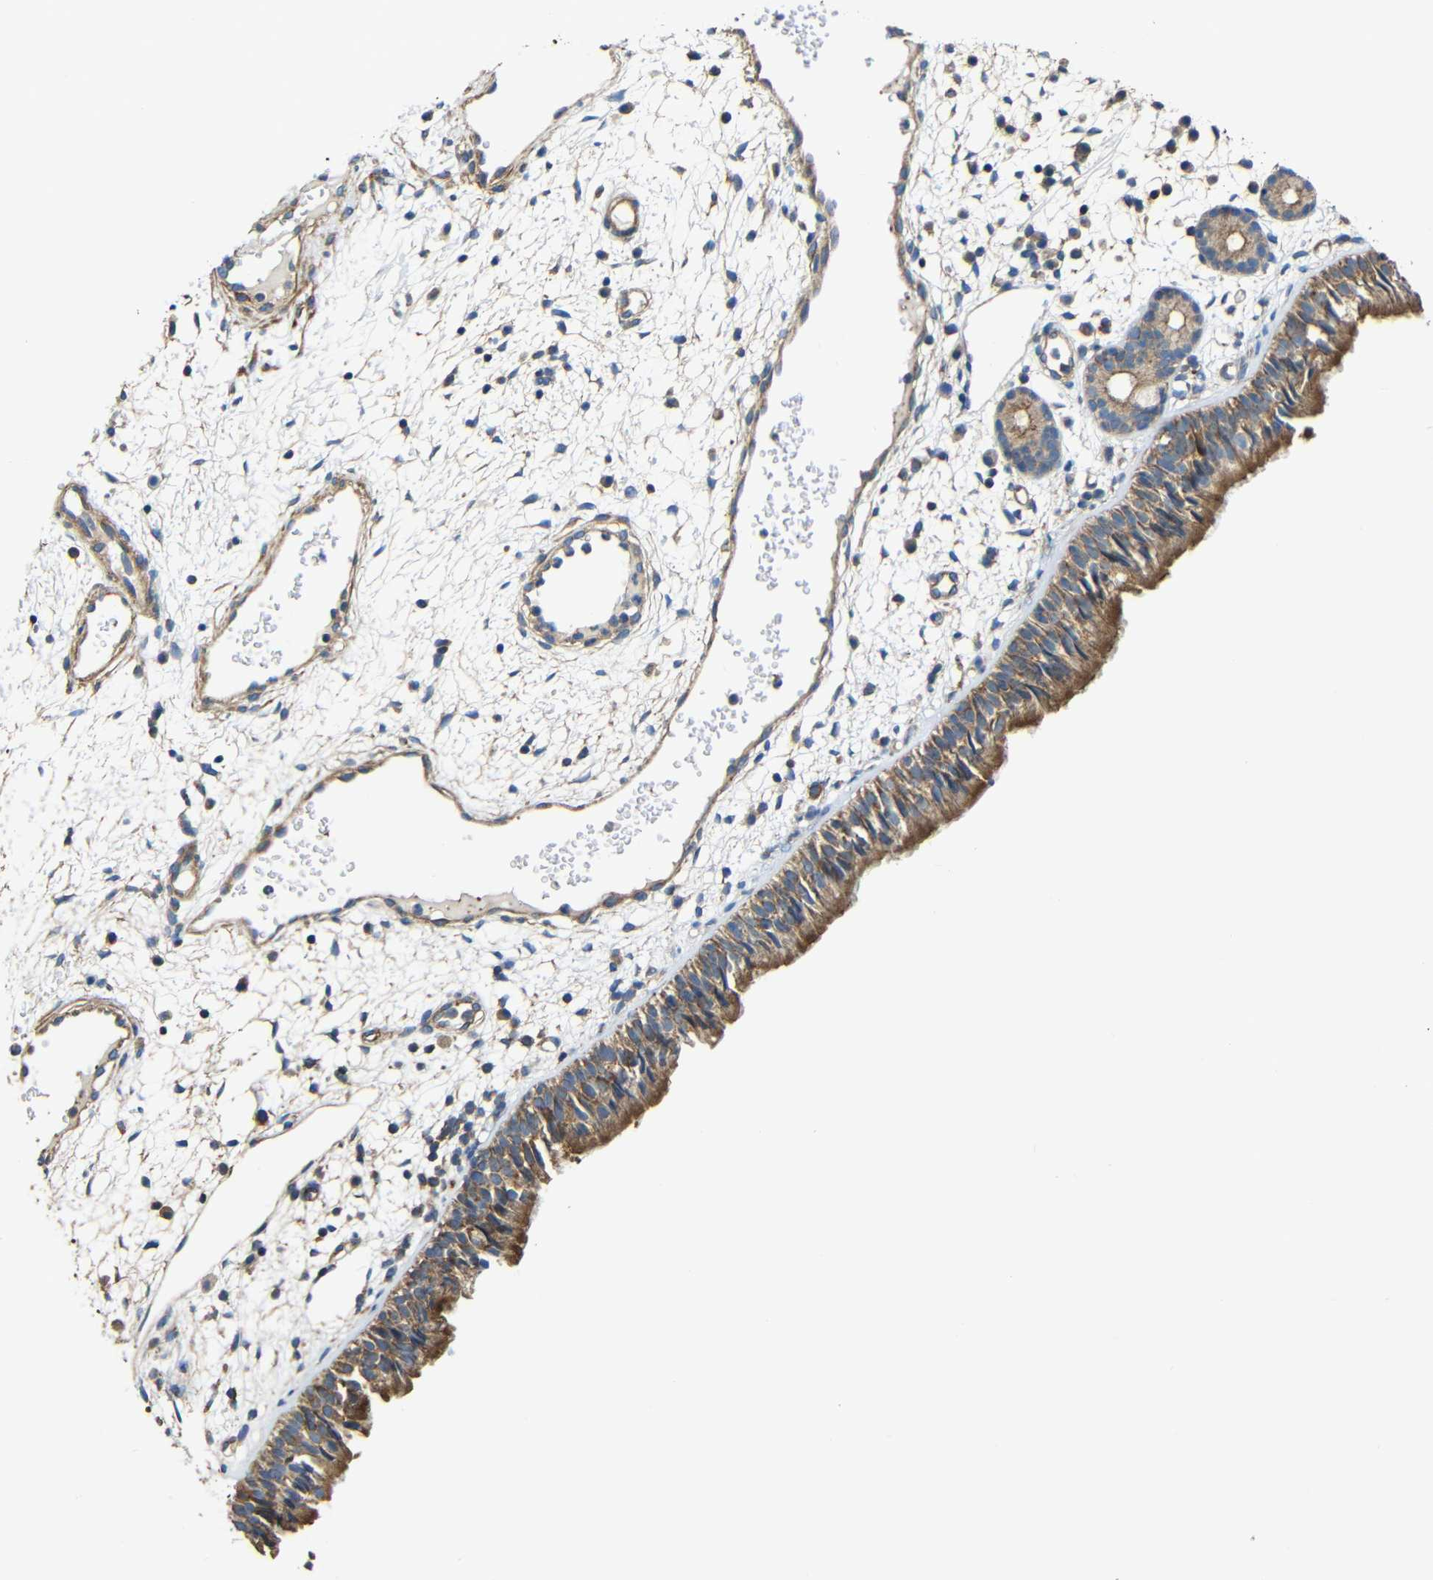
{"staining": {"intensity": "moderate", "quantity": ">75%", "location": "cytoplasmic/membranous"}, "tissue": "nasopharynx", "cell_type": "Respiratory epithelial cells", "image_type": "normal", "snomed": [{"axis": "morphology", "description": "Normal tissue, NOS"}, {"axis": "morphology", "description": "Inflammation, NOS"}, {"axis": "topography", "description": "Nasopharynx"}], "caption": "Respiratory epithelial cells display medium levels of moderate cytoplasmic/membranous expression in about >75% of cells in normal human nasopharynx.", "gene": "RHOT2", "patient": {"sex": "female", "age": 55}}